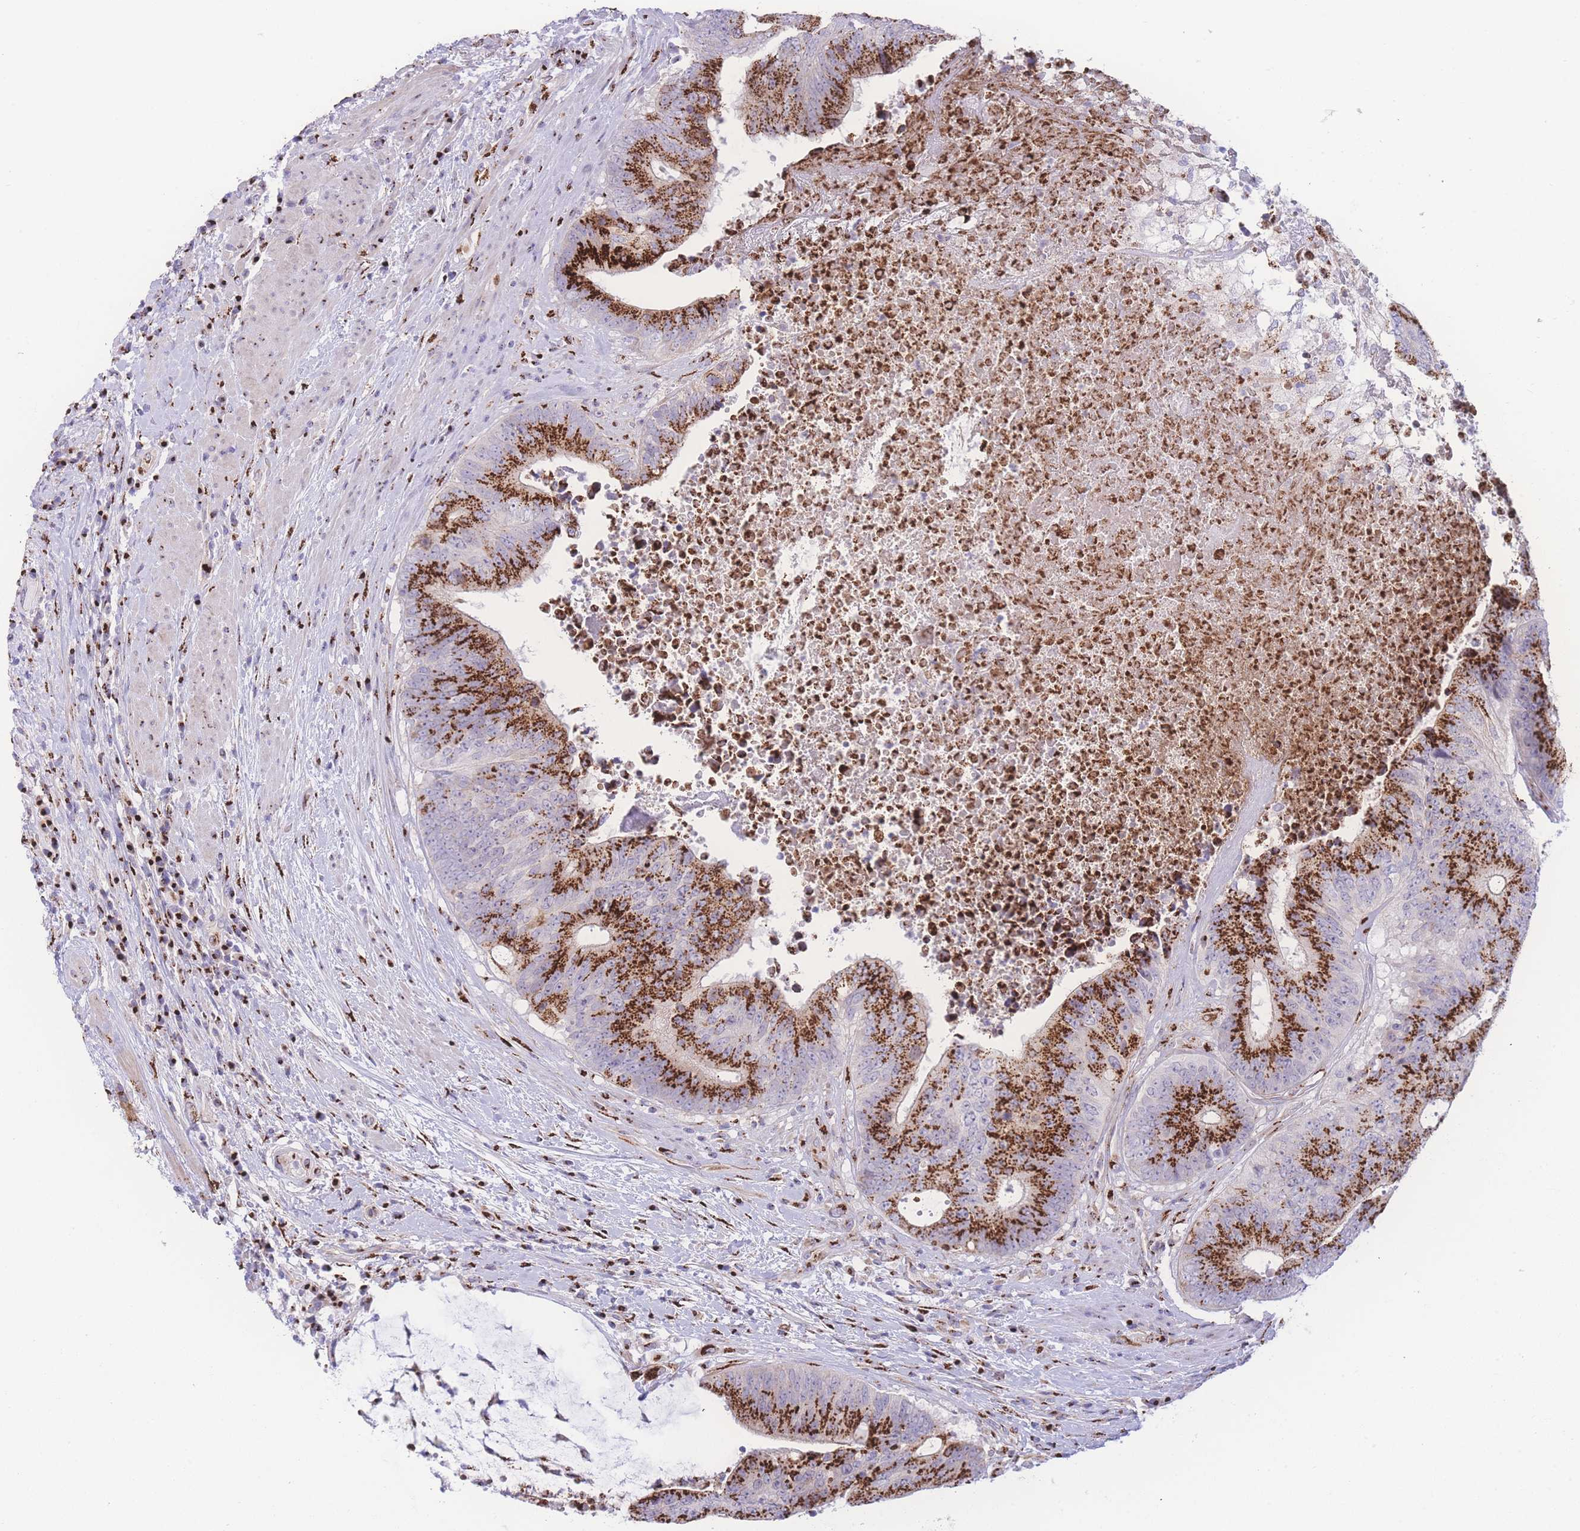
{"staining": {"intensity": "strong", "quantity": ">75%", "location": "cytoplasmic/membranous"}, "tissue": "colorectal cancer", "cell_type": "Tumor cells", "image_type": "cancer", "snomed": [{"axis": "morphology", "description": "Adenocarcinoma, NOS"}, {"axis": "topography", "description": "Rectum"}], "caption": "Immunohistochemical staining of human colorectal adenocarcinoma exhibits high levels of strong cytoplasmic/membranous protein positivity in approximately >75% of tumor cells.", "gene": "GOLM2", "patient": {"sex": "male", "age": 72}}